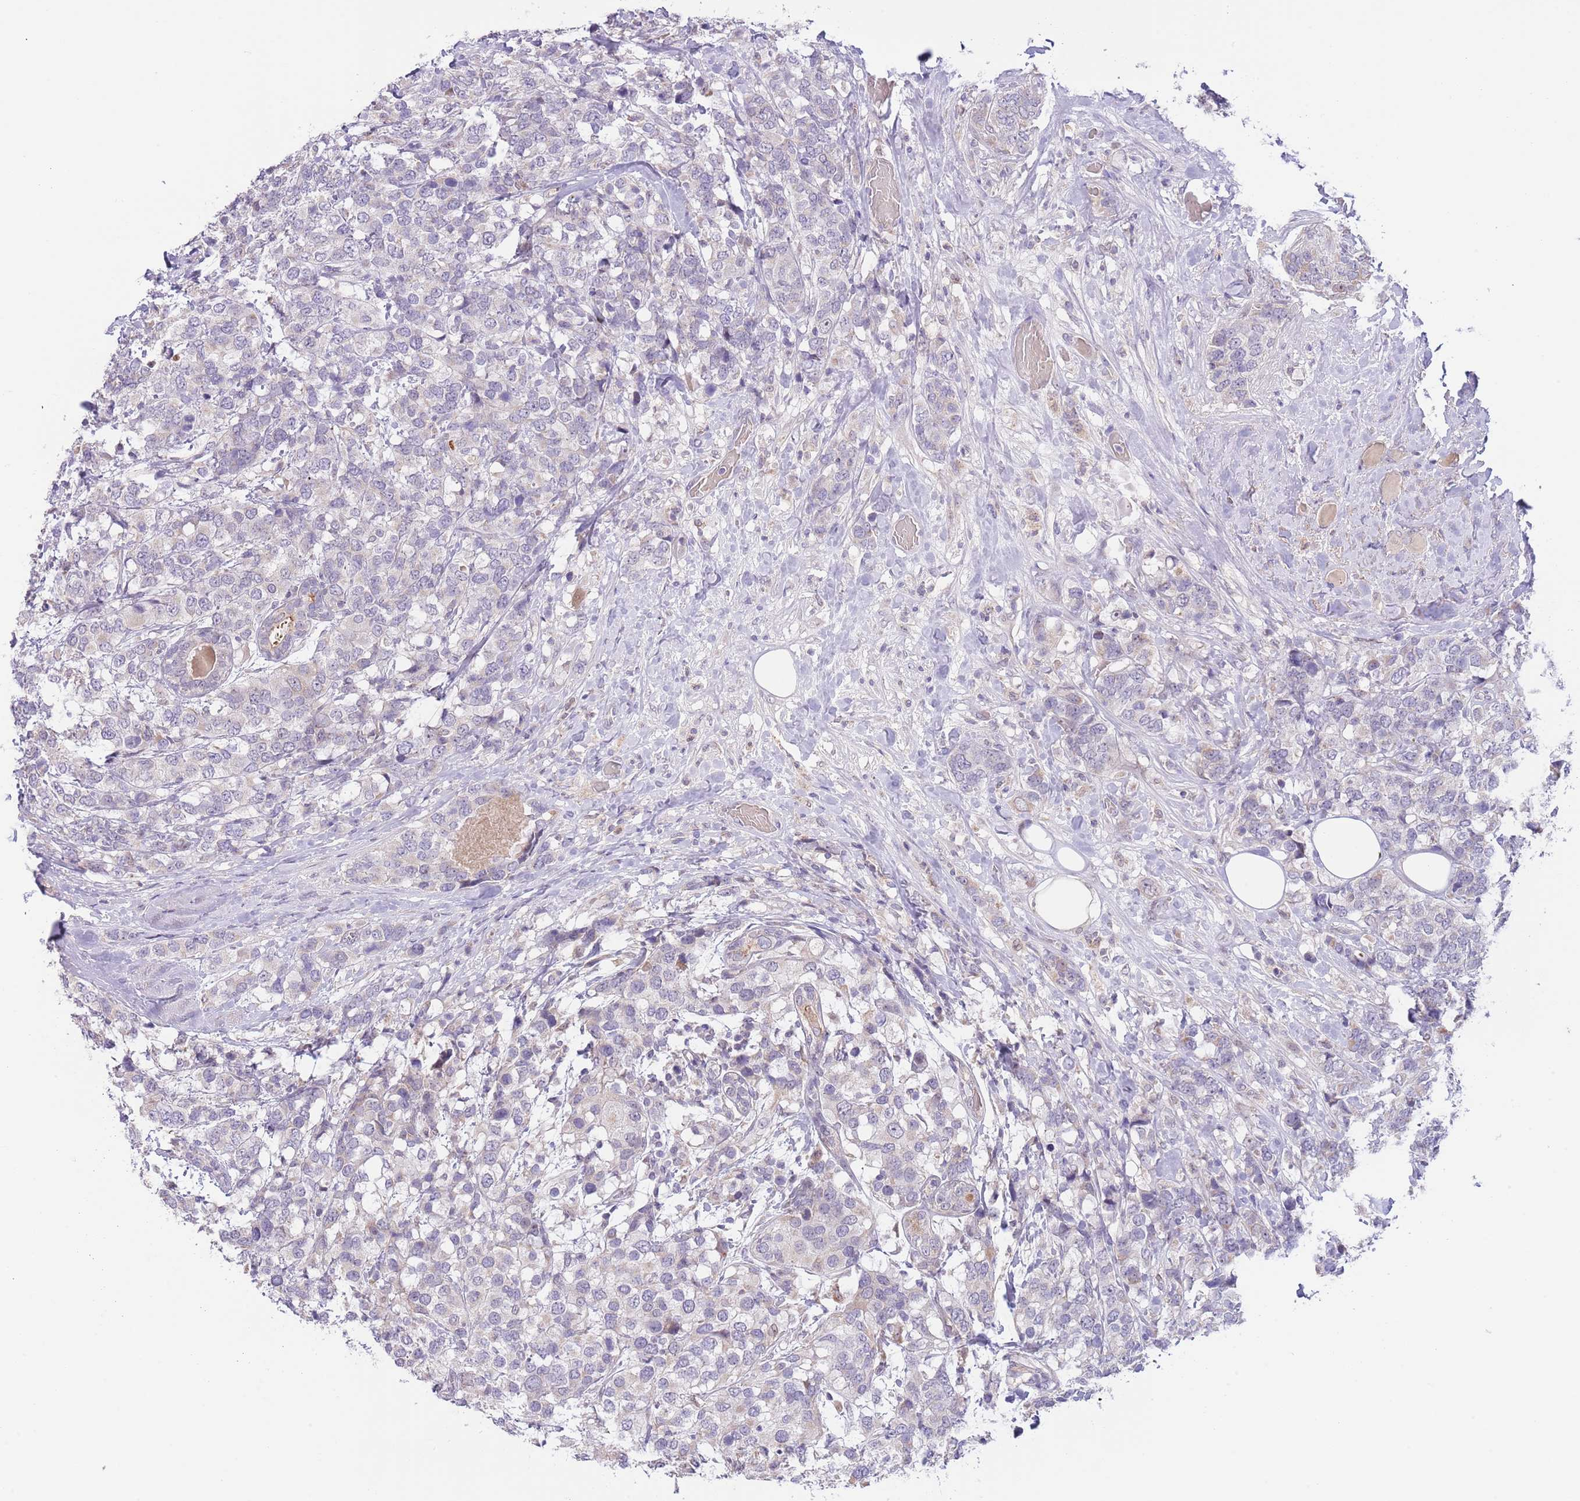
{"staining": {"intensity": "negative", "quantity": "none", "location": "none"}, "tissue": "breast cancer", "cell_type": "Tumor cells", "image_type": "cancer", "snomed": [{"axis": "morphology", "description": "Lobular carcinoma"}, {"axis": "topography", "description": "Breast"}], "caption": "Immunohistochemical staining of breast cancer (lobular carcinoma) demonstrates no significant expression in tumor cells.", "gene": "AP1S2", "patient": {"sex": "female", "age": 59}}